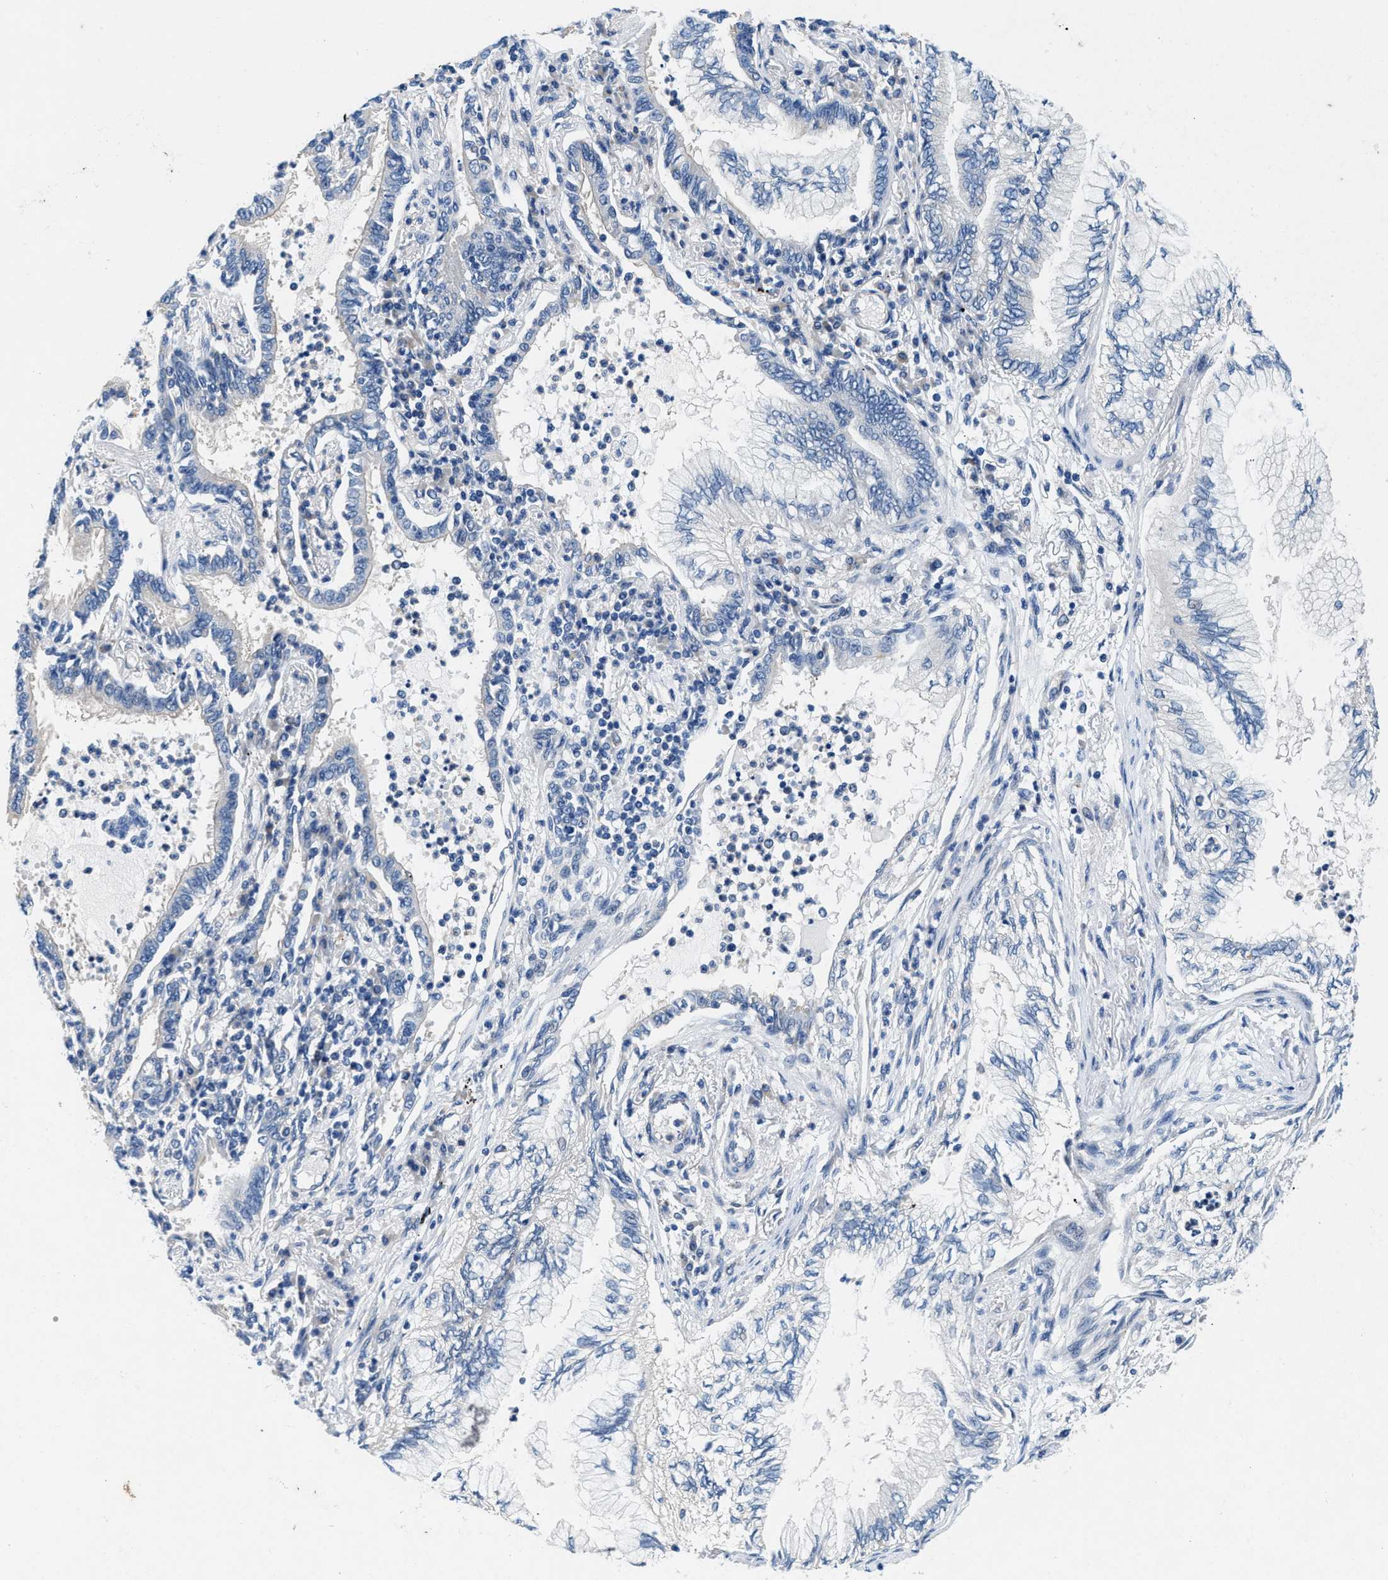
{"staining": {"intensity": "negative", "quantity": "none", "location": "none"}, "tissue": "lung cancer", "cell_type": "Tumor cells", "image_type": "cancer", "snomed": [{"axis": "morphology", "description": "Normal tissue, NOS"}, {"axis": "morphology", "description": "Adenocarcinoma, NOS"}, {"axis": "topography", "description": "Bronchus"}, {"axis": "topography", "description": "Lung"}], "caption": "Immunohistochemical staining of human adenocarcinoma (lung) exhibits no significant expression in tumor cells.", "gene": "COPS2", "patient": {"sex": "female", "age": 70}}